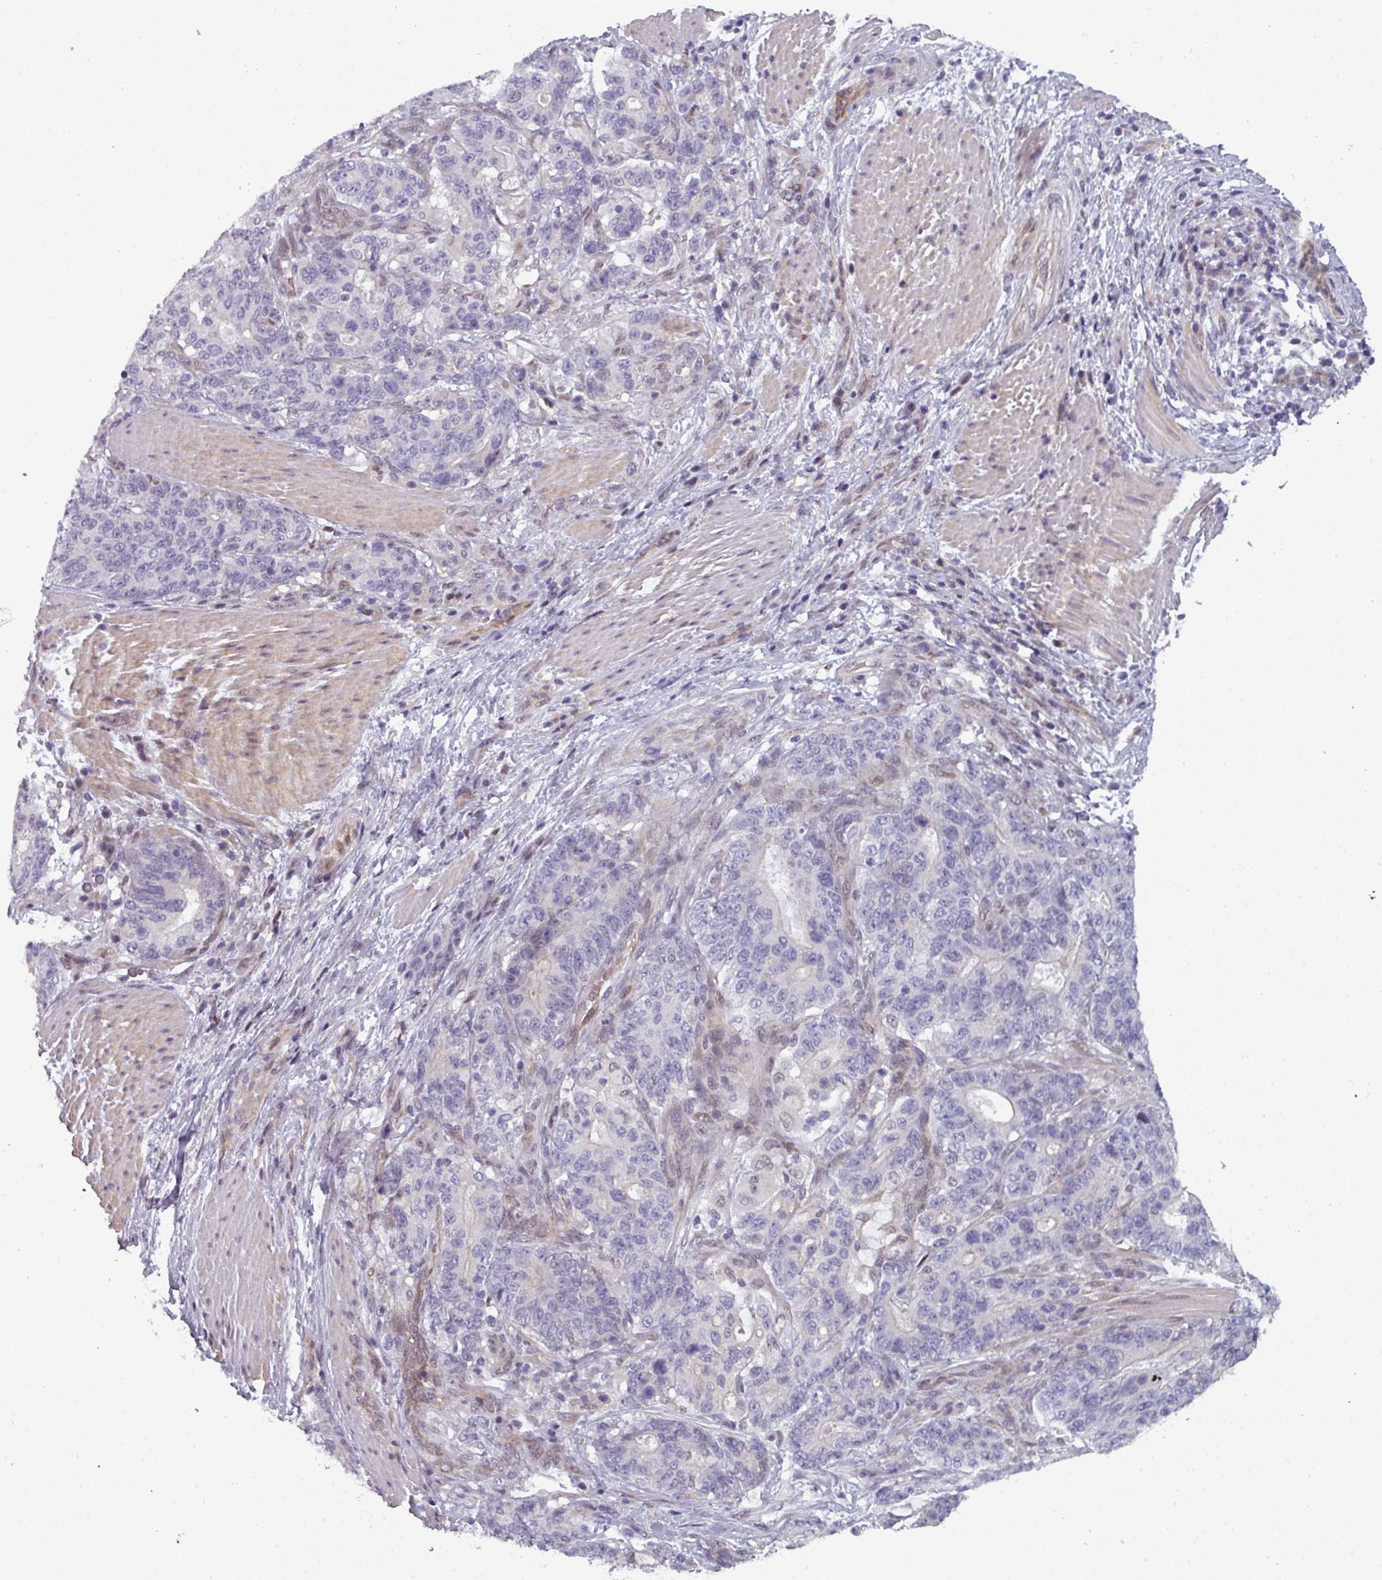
{"staining": {"intensity": "negative", "quantity": "none", "location": "none"}, "tissue": "stomach cancer", "cell_type": "Tumor cells", "image_type": "cancer", "snomed": [{"axis": "morphology", "description": "Normal tissue, NOS"}, {"axis": "morphology", "description": "Adenocarcinoma, NOS"}, {"axis": "topography", "description": "Stomach"}], "caption": "This is an IHC histopathology image of stomach adenocarcinoma. There is no expression in tumor cells.", "gene": "PRAMEF12", "patient": {"sex": "female", "age": 64}}